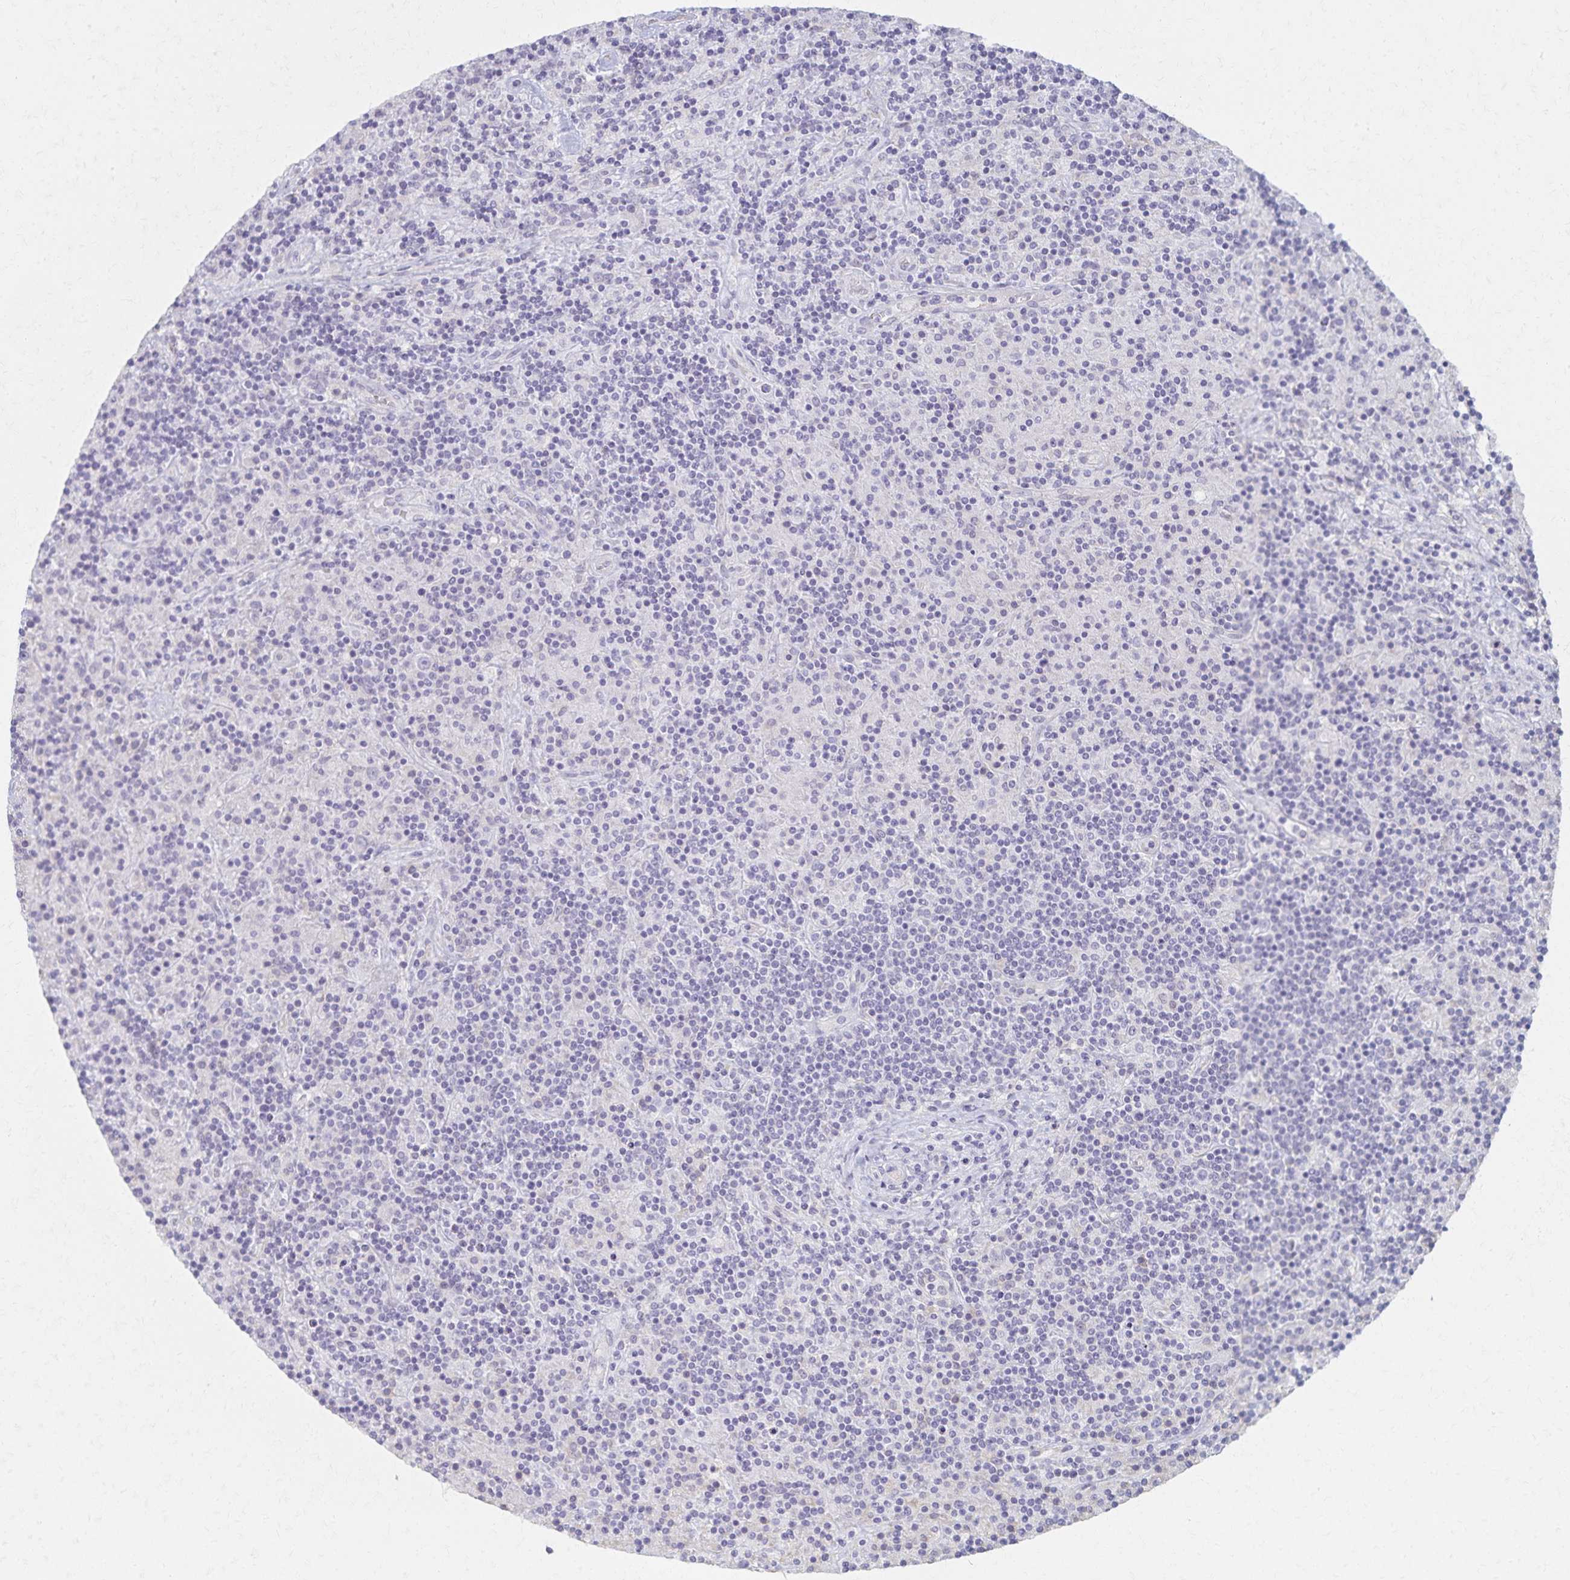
{"staining": {"intensity": "negative", "quantity": "none", "location": "none"}, "tissue": "lymphoma", "cell_type": "Tumor cells", "image_type": "cancer", "snomed": [{"axis": "morphology", "description": "Hodgkin's disease, NOS"}, {"axis": "topography", "description": "Lymph node"}], "caption": "Immunohistochemistry of human lymphoma shows no staining in tumor cells.", "gene": "KISS1", "patient": {"sex": "male", "age": 70}}